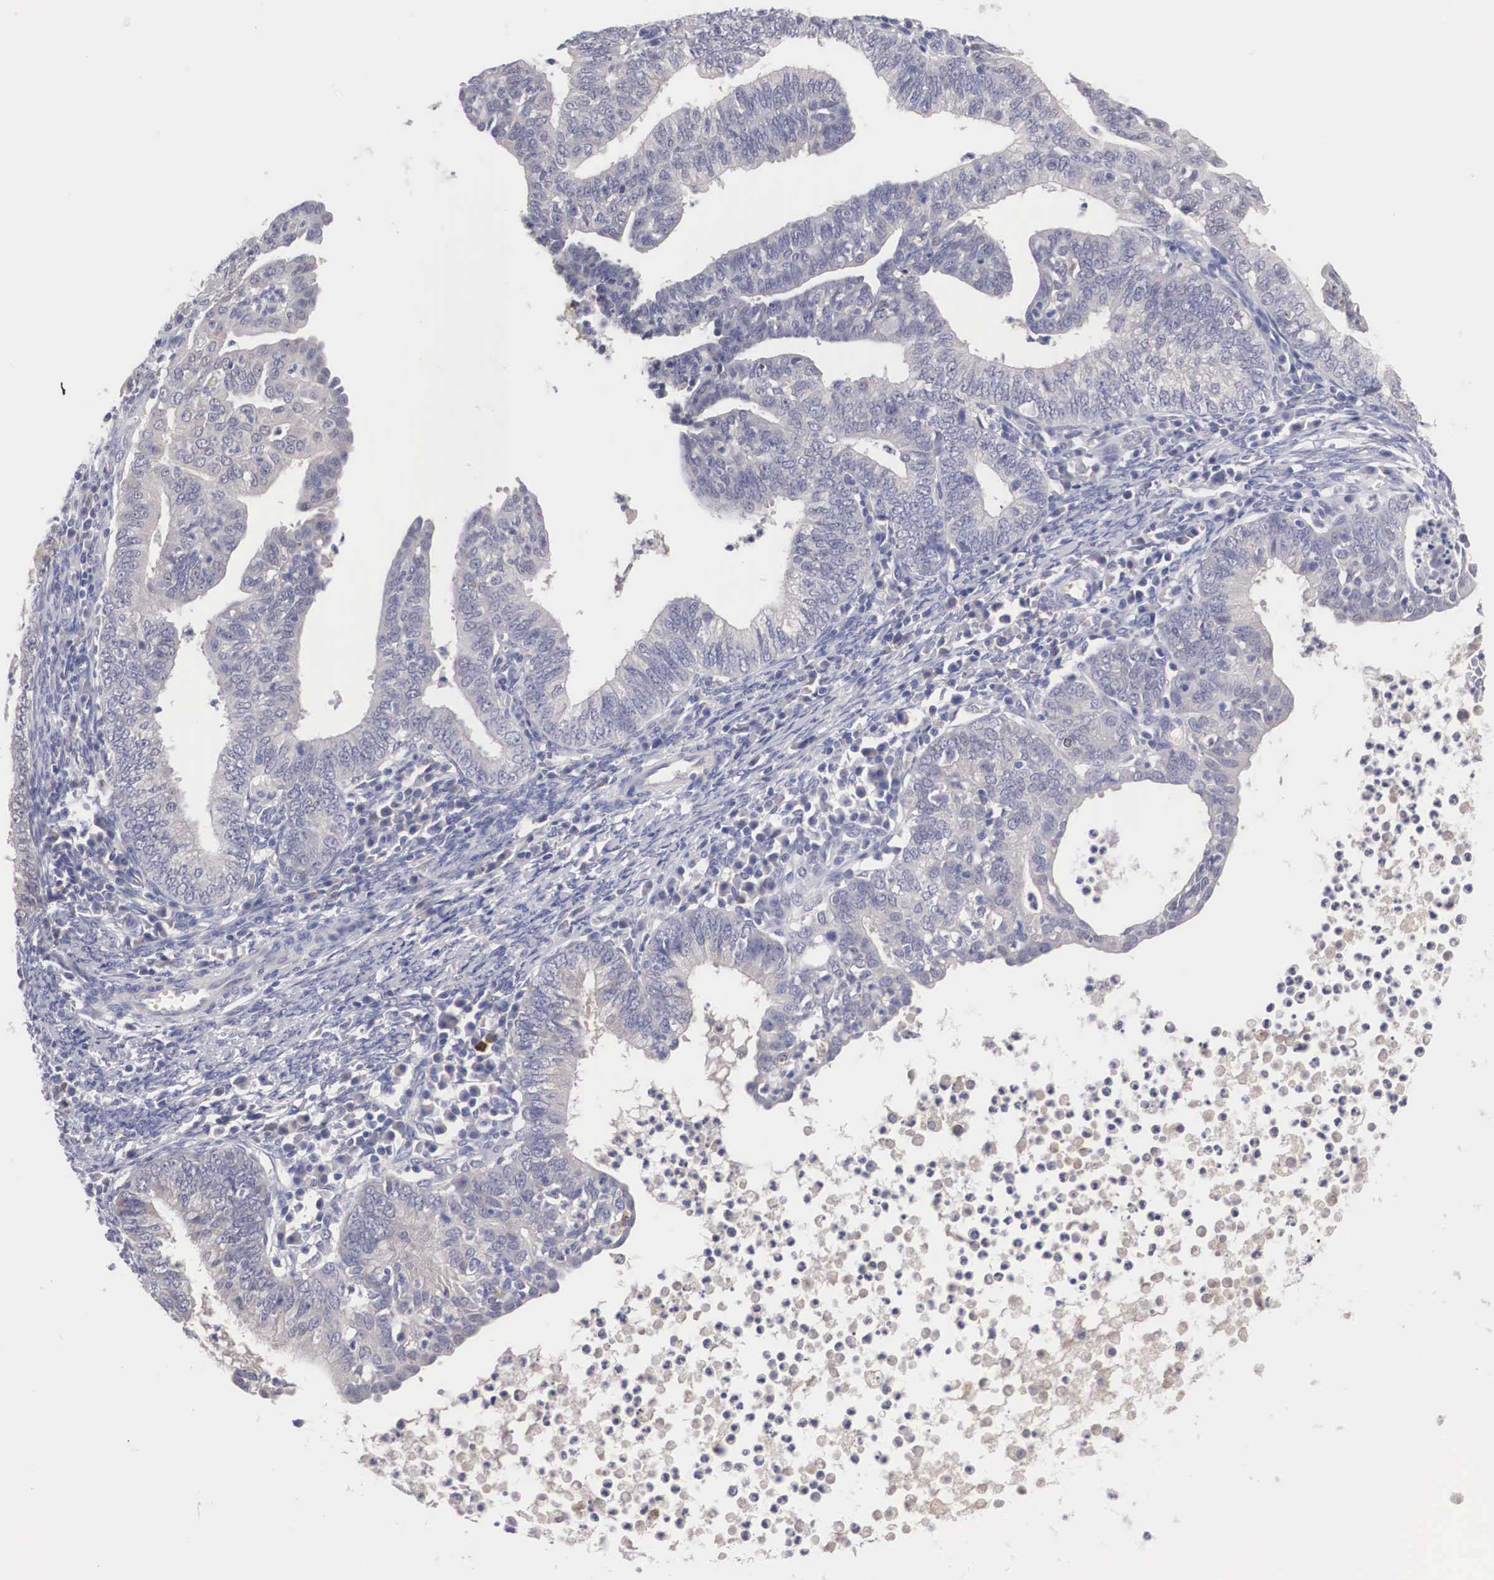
{"staining": {"intensity": "weak", "quantity": "25%-75%", "location": "cytoplasmic/membranous"}, "tissue": "endometrial cancer", "cell_type": "Tumor cells", "image_type": "cancer", "snomed": [{"axis": "morphology", "description": "Adenocarcinoma, NOS"}, {"axis": "topography", "description": "Endometrium"}], "caption": "An image of adenocarcinoma (endometrial) stained for a protein demonstrates weak cytoplasmic/membranous brown staining in tumor cells.", "gene": "ABHD4", "patient": {"sex": "female", "age": 66}}